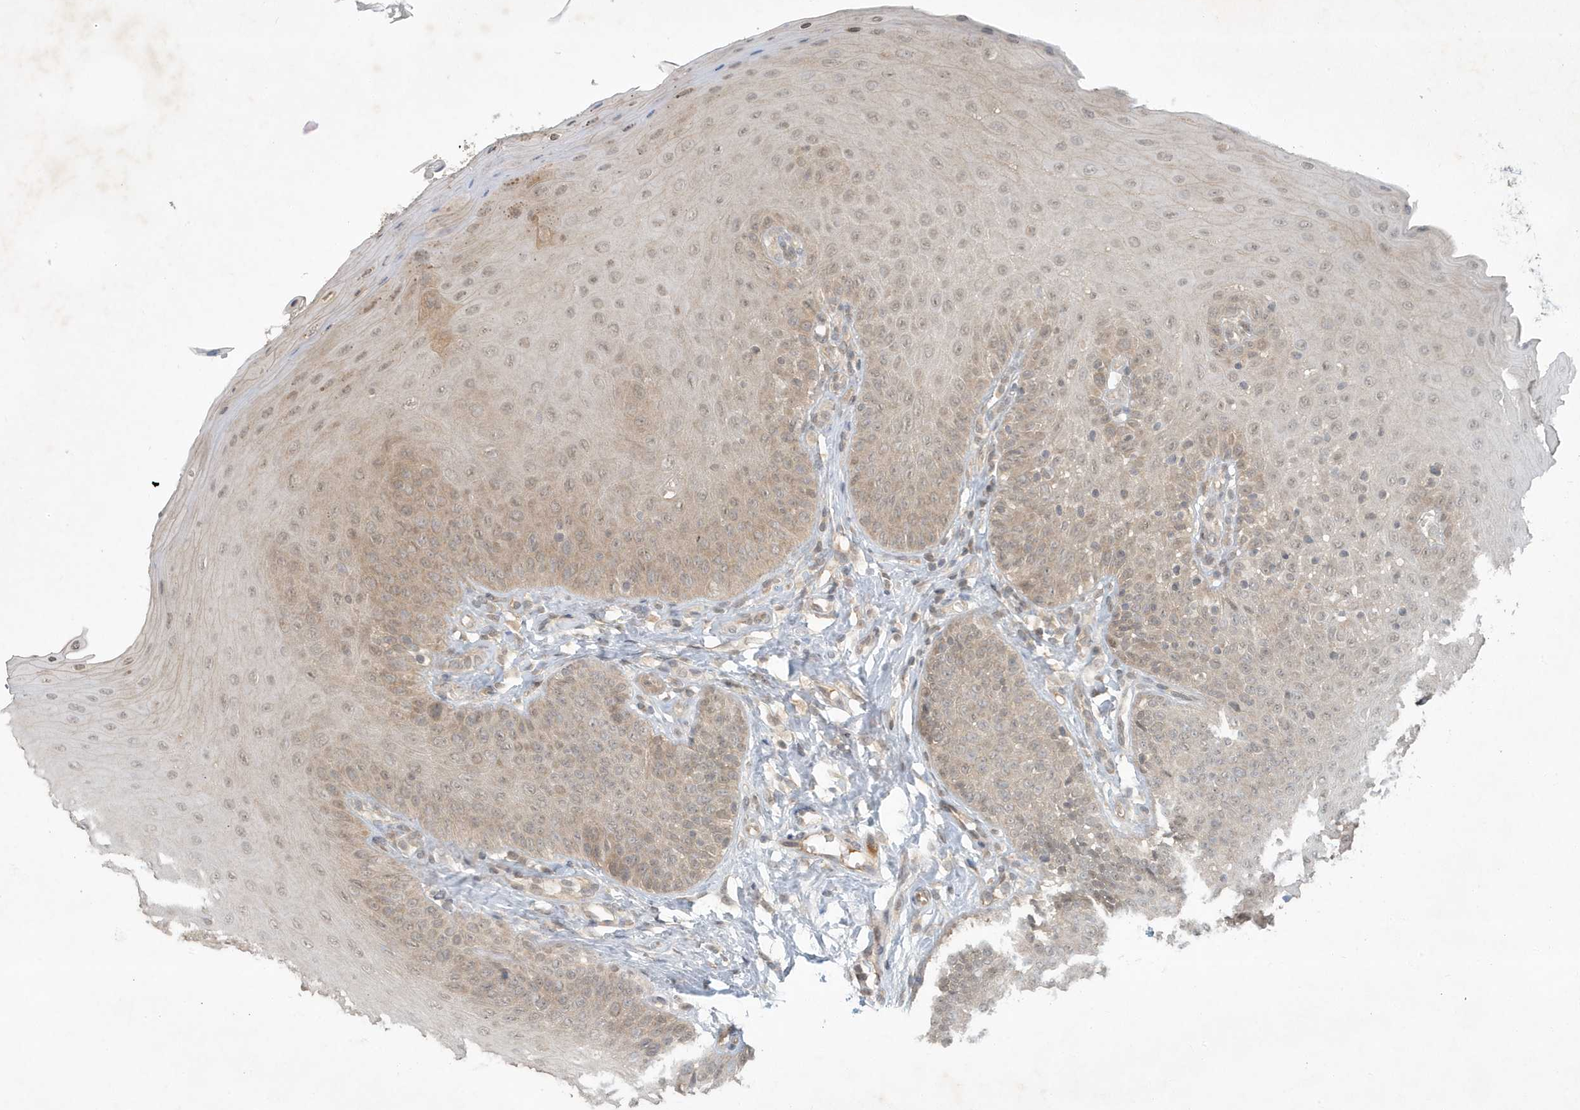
{"staining": {"intensity": "moderate", "quantity": "25%-75%", "location": "cytoplasmic/membranous,nuclear"}, "tissue": "oral mucosa", "cell_type": "Squamous epithelial cells", "image_type": "normal", "snomed": [{"axis": "morphology", "description": "Normal tissue, NOS"}, {"axis": "topography", "description": "Oral tissue"}], "caption": "Immunohistochemistry image of normal oral mucosa: human oral mucosa stained using immunohistochemistry (IHC) displays medium levels of moderate protein expression localized specifically in the cytoplasmic/membranous,nuclear of squamous epithelial cells, appearing as a cytoplasmic/membranous,nuclear brown color.", "gene": "ABCB9", "patient": {"sex": "female", "age": 68}}